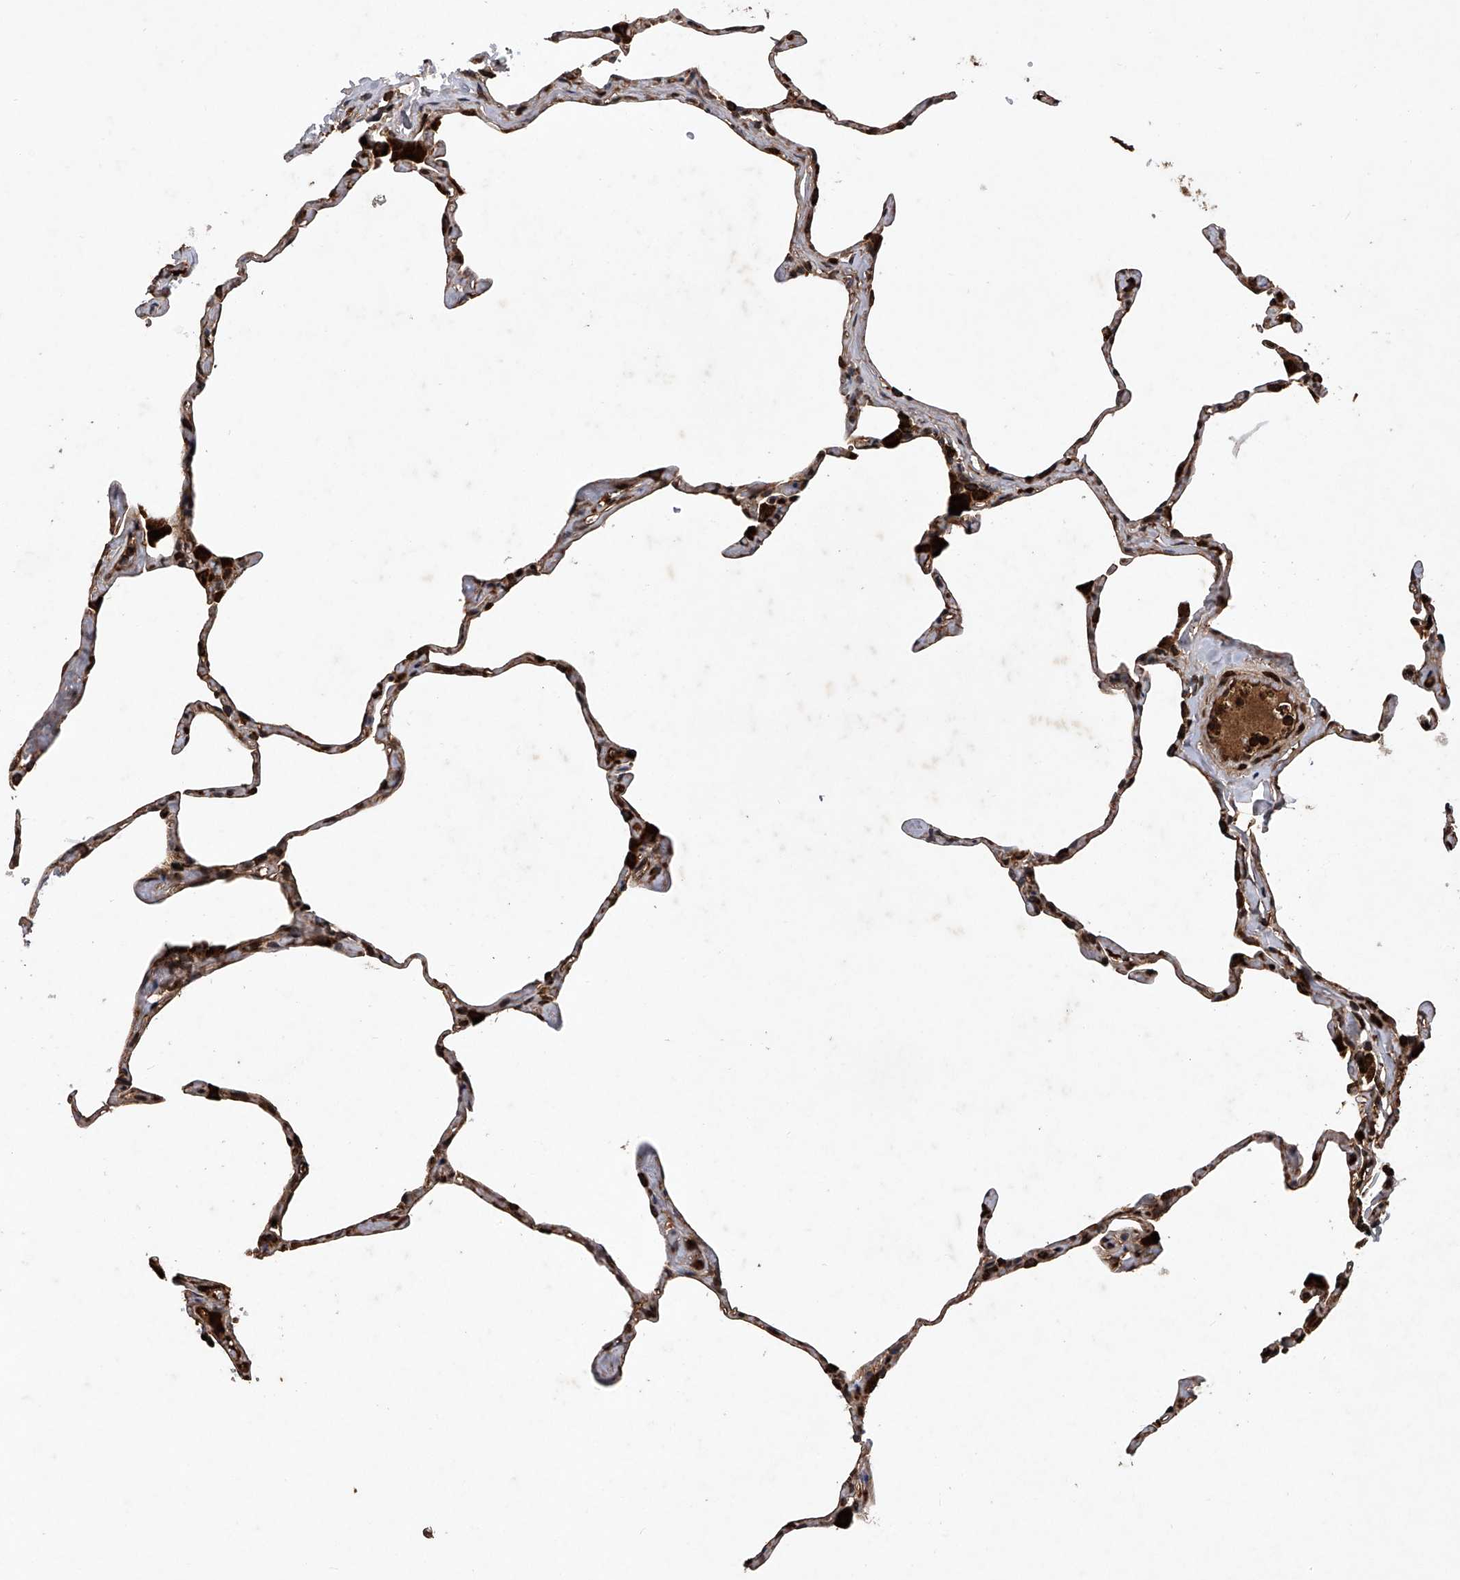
{"staining": {"intensity": "strong", "quantity": ">75%", "location": "cytoplasmic/membranous,nuclear"}, "tissue": "lung", "cell_type": "Alveolar cells", "image_type": "normal", "snomed": [{"axis": "morphology", "description": "Normal tissue, NOS"}, {"axis": "topography", "description": "Lung"}], "caption": "About >75% of alveolar cells in benign human lung show strong cytoplasmic/membranous,nuclear protein positivity as visualized by brown immunohistochemical staining.", "gene": "MAP3K11", "patient": {"sex": "male", "age": 65}}